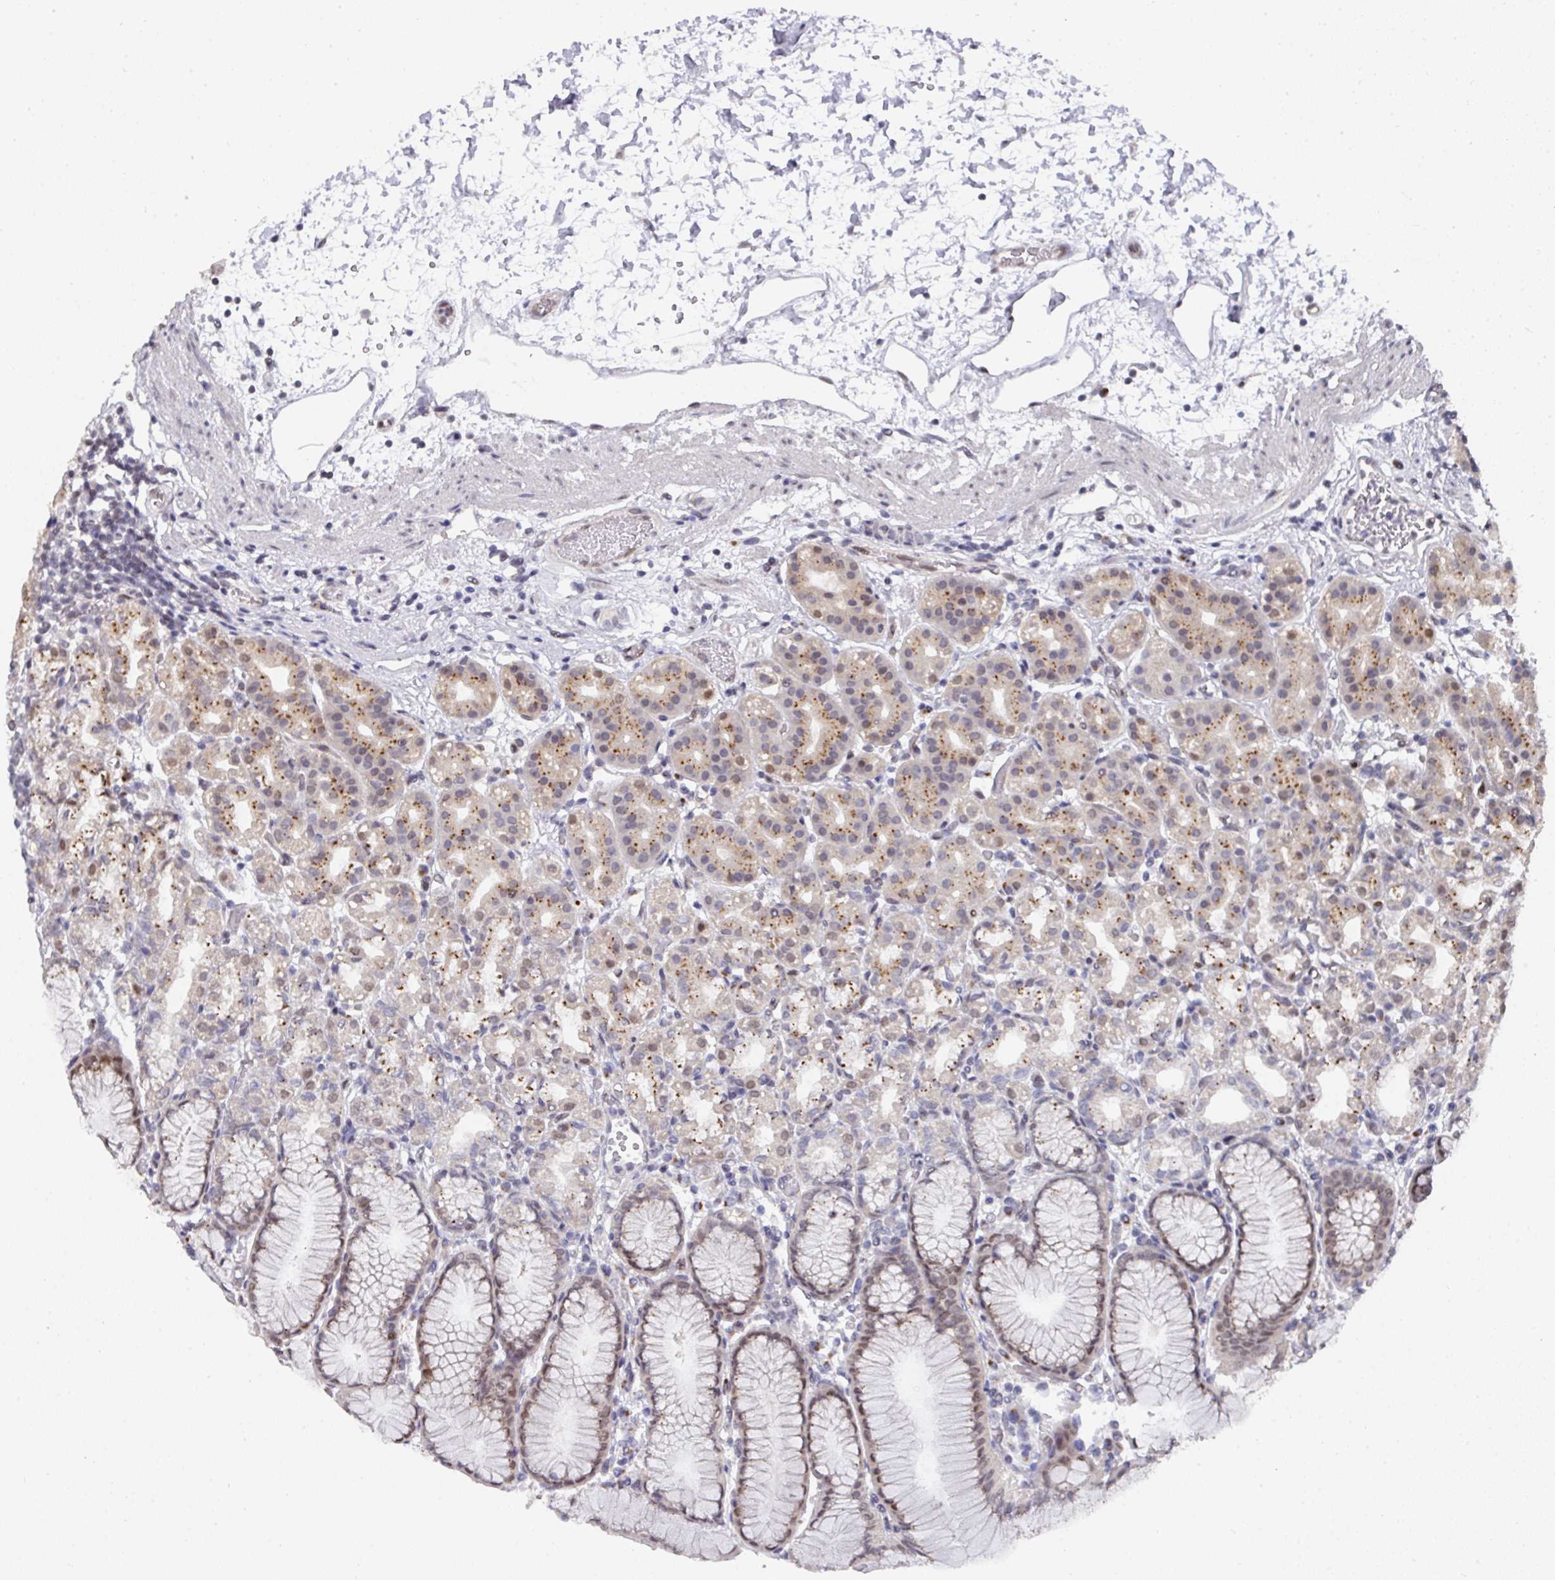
{"staining": {"intensity": "moderate", "quantity": "<25%", "location": "cytoplasmic/membranous"}, "tissue": "stomach", "cell_type": "Glandular cells", "image_type": "normal", "snomed": [{"axis": "morphology", "description": "Normal tissue, NOS"}, {"axis": "topography", "description": "Stomach"}], "caption": "Brown immunohistochemical staining in normal stomach displays moderate cytoplasmic/membranous expression in approximately <25% of glandular cells. The staining was performed using DAB (3,3'-diaminobenzidine), with brown indicating positive protein expression. Nuclei are stained blue with hematoxylin.", "gene": "C18orf25", "patient": {"sex": "female", "age": 57}}